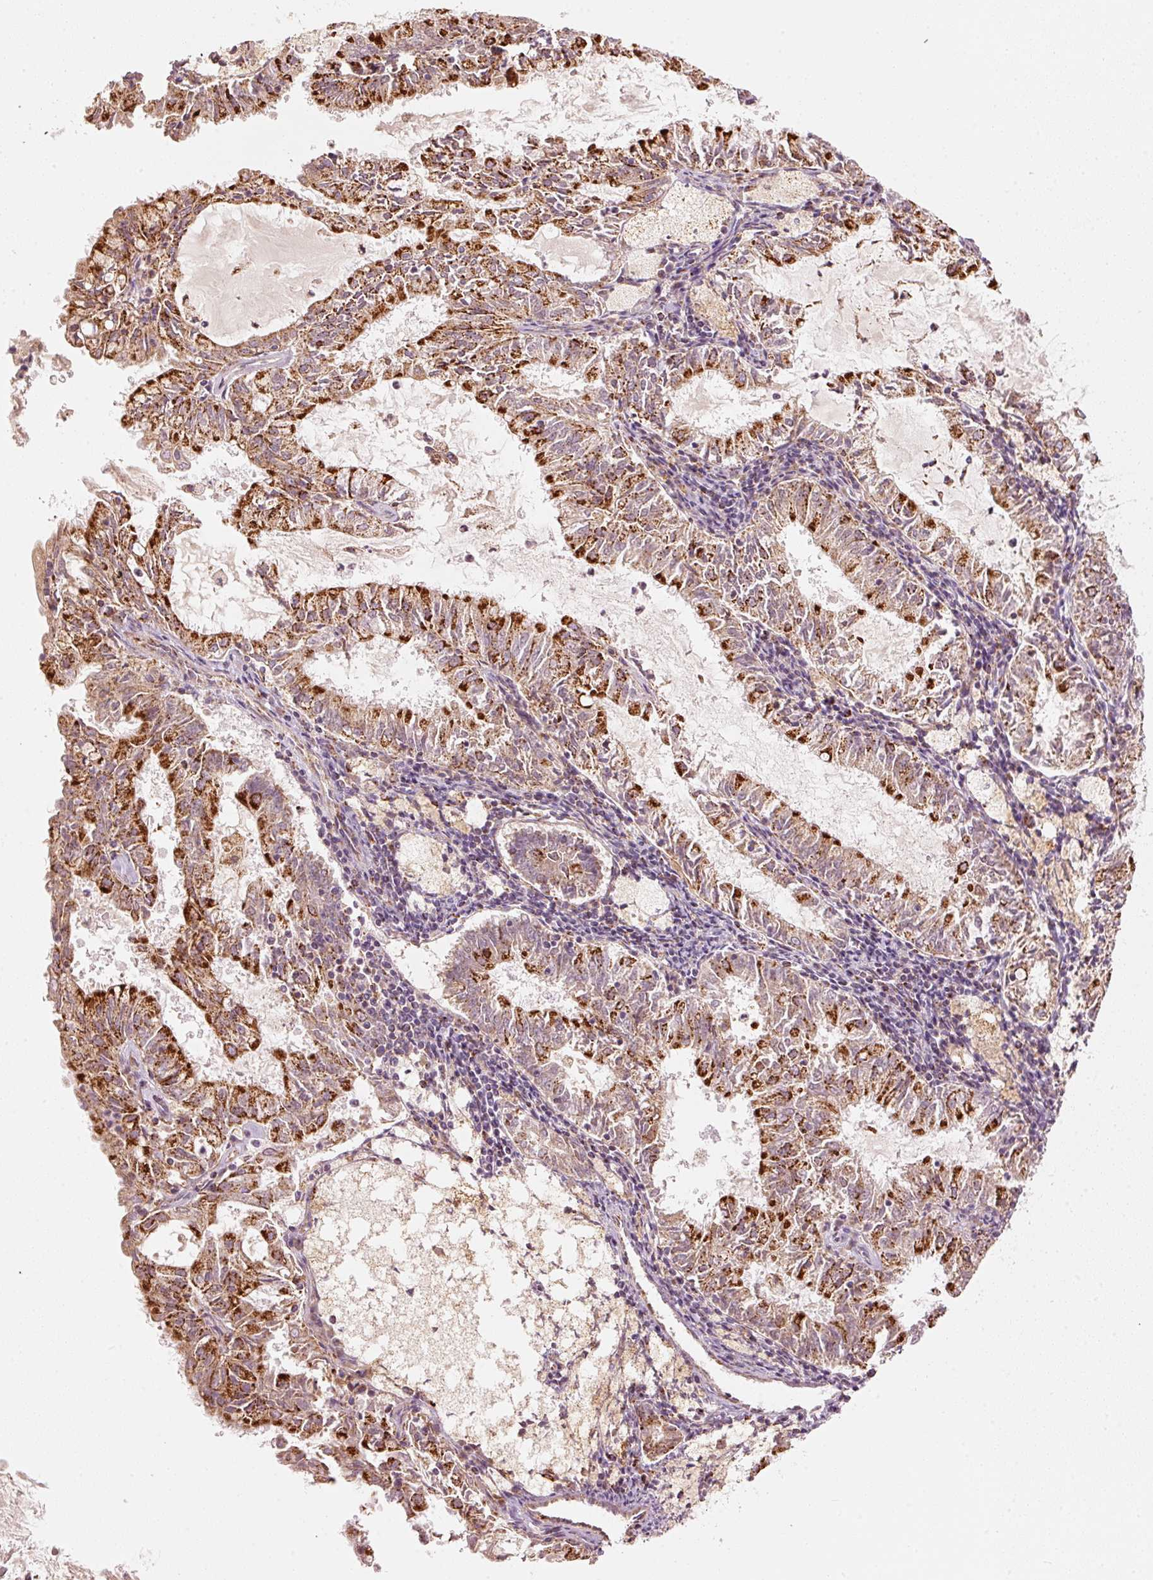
{"staining": {"intensity": "strong", "quantity": ">75%", "location": "cytoplasmic/membranous"}, "tissue": "endometrial cancer", "cell_type": "Tumor cells", "image_type": "cancer", "snomed": [{"axis": "morphology", "description": "Adenocarcinoma, NOS"}, {"axis": "topography", "description": "Endometrium"}], "caption": "Protein staining demonstrates strong cytoplasmic/membranous staining in approximately >75% of tumor cells in adenocarcinoma (endometrial). Immunohistochemistry stains the protein in brown and the nuclei are stained blue.", "gene": "C17orf98", "patient": {"sex": "female", "age": 57}}